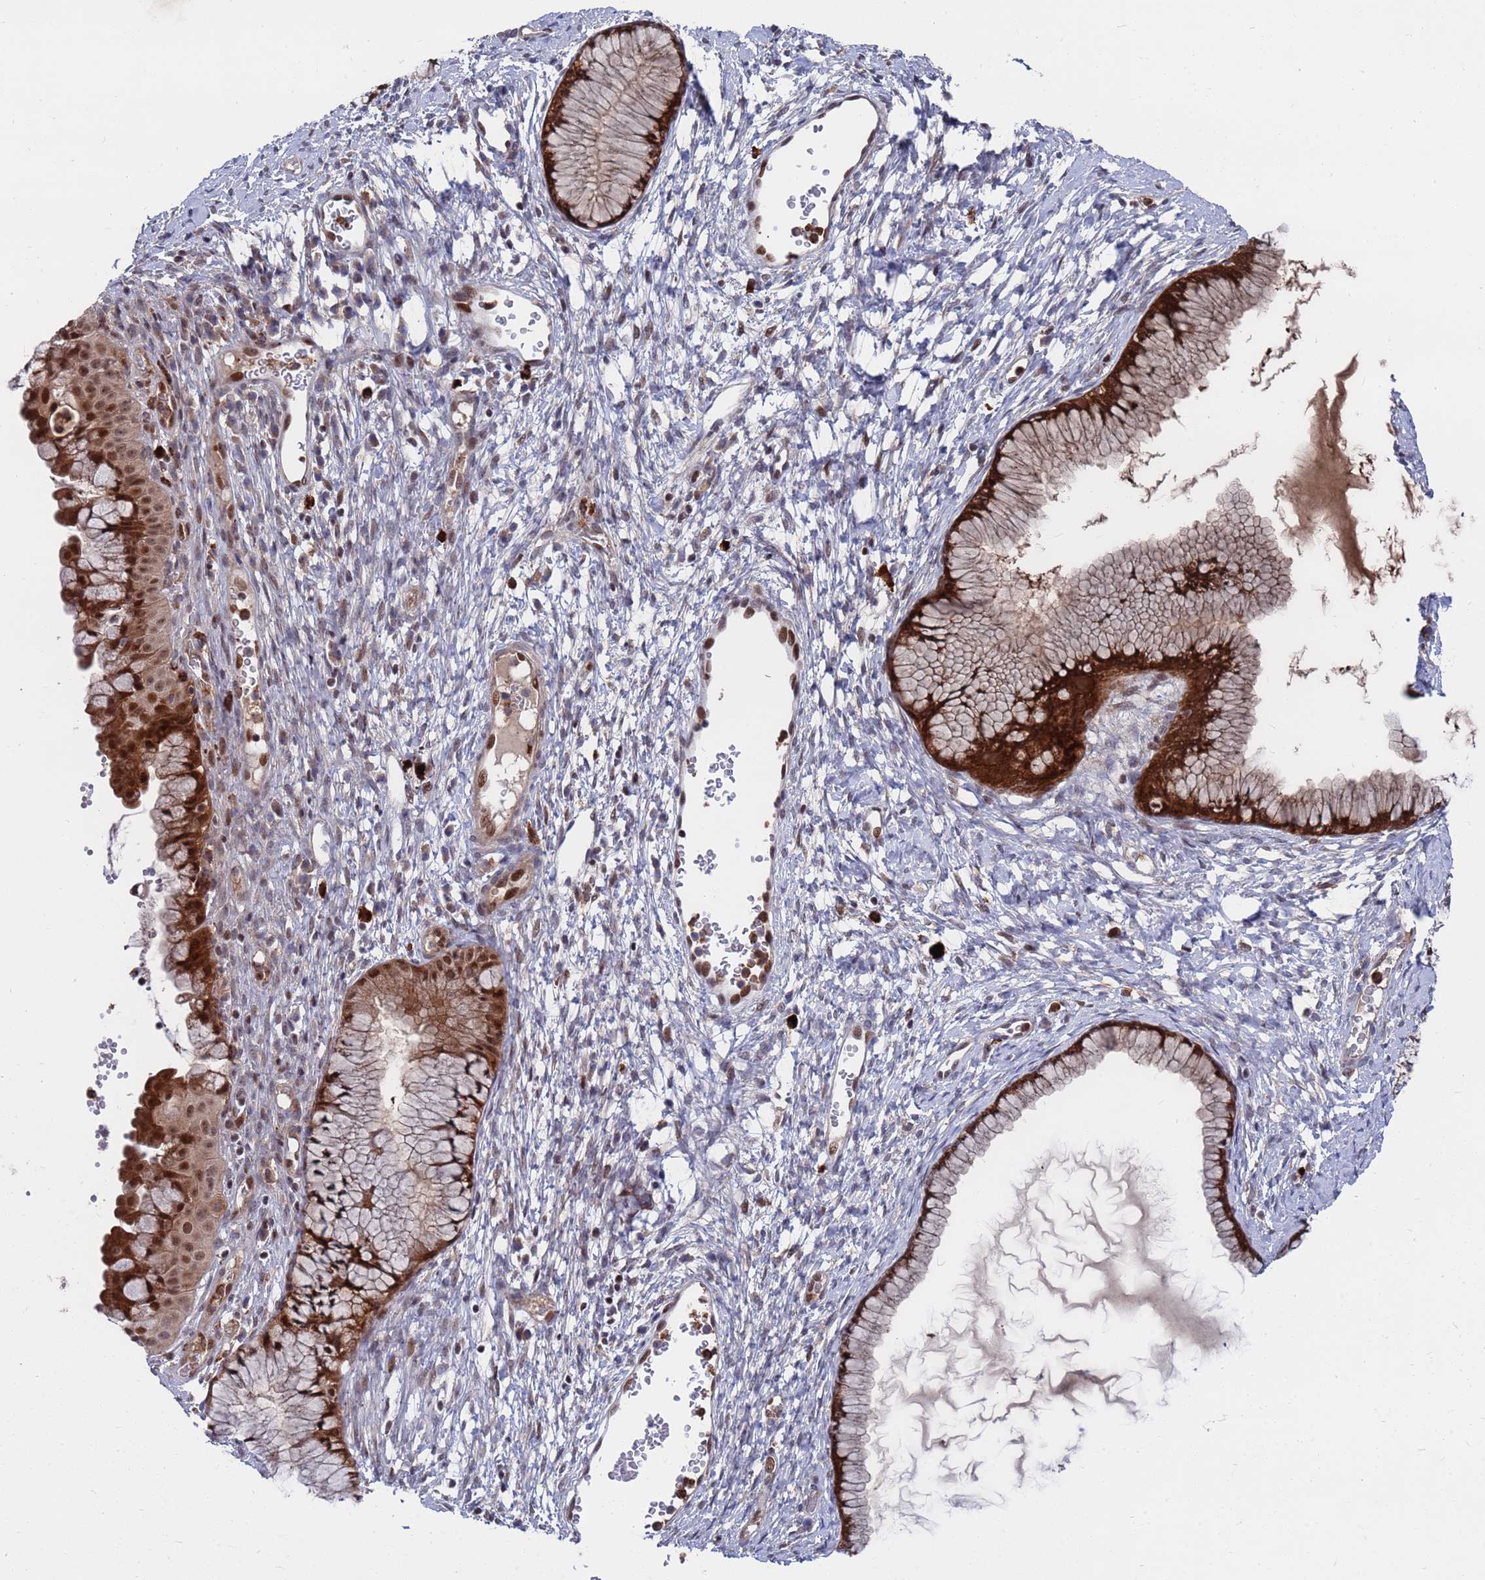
{"staining": {"intensity": "strong", "quantity": ">75%", "location": "cytoplasmic/membranous,nuclear"}, "tissue": "cervix", "cell_type": "Glandular cells", "image_type": "normal", "snomed": [{"axis": "morphology", "description": "Normal tissue, NOS"}, {"axis": "topography", "description": "Cervix"}], "caption": "Immunohistochemical staining of benign human cervix exhibits high levels of strong cytoplasmic/membranous,nuclear positivity in about >75% of glandular cells. The staining is performed using DAB brown chromogen to label protein expression. The nuclei are counter-stained blue using hematoxylin.", "gene": "TMBIM6", "patient": {"sex": "female", "age": 42}}